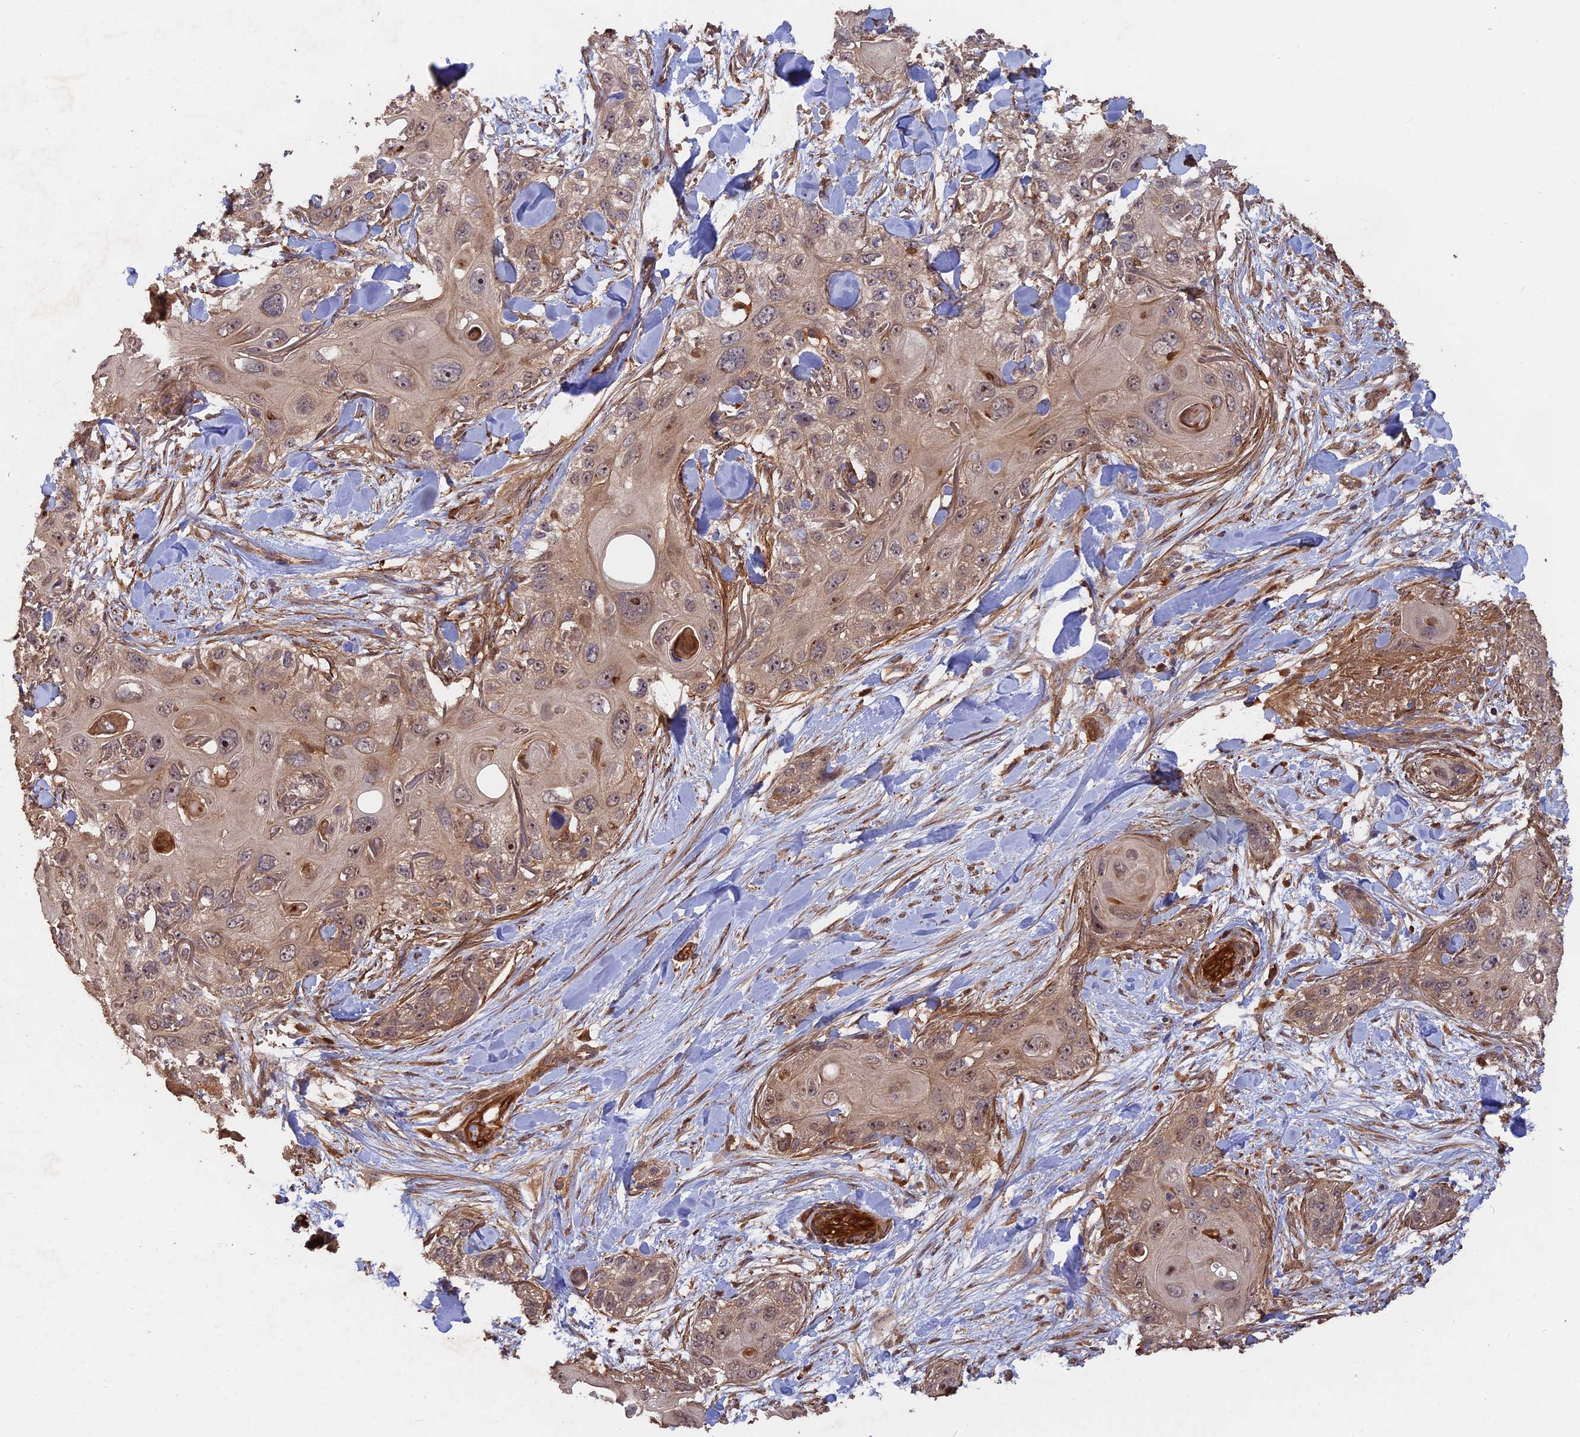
{"staining": {"intensity": "weak", "quantity": ">75%", "location": "cytoplasmic/membranous,nuclear"}, "tissue": "skin cancer", "cell_type": "Tumor cells", "image_type": "cancer", "snomed": [{"axis": "morphology", "description": "Normal tissue, NOS"}, {"axis": "morphology", "description": "Squamous cell carcinoma, NOS"}, {"axis": "topography", "description": "Skin"}], "caption": "Squamous cell carcinoma (skin) was stained to show a protein in brown. There is low levels of weak cytoplasmic/membranous and nuclear expression in about >75% of tumor cells.", "gene": "SAC3D1", "patient": {"sex": "male", "age": 72}}